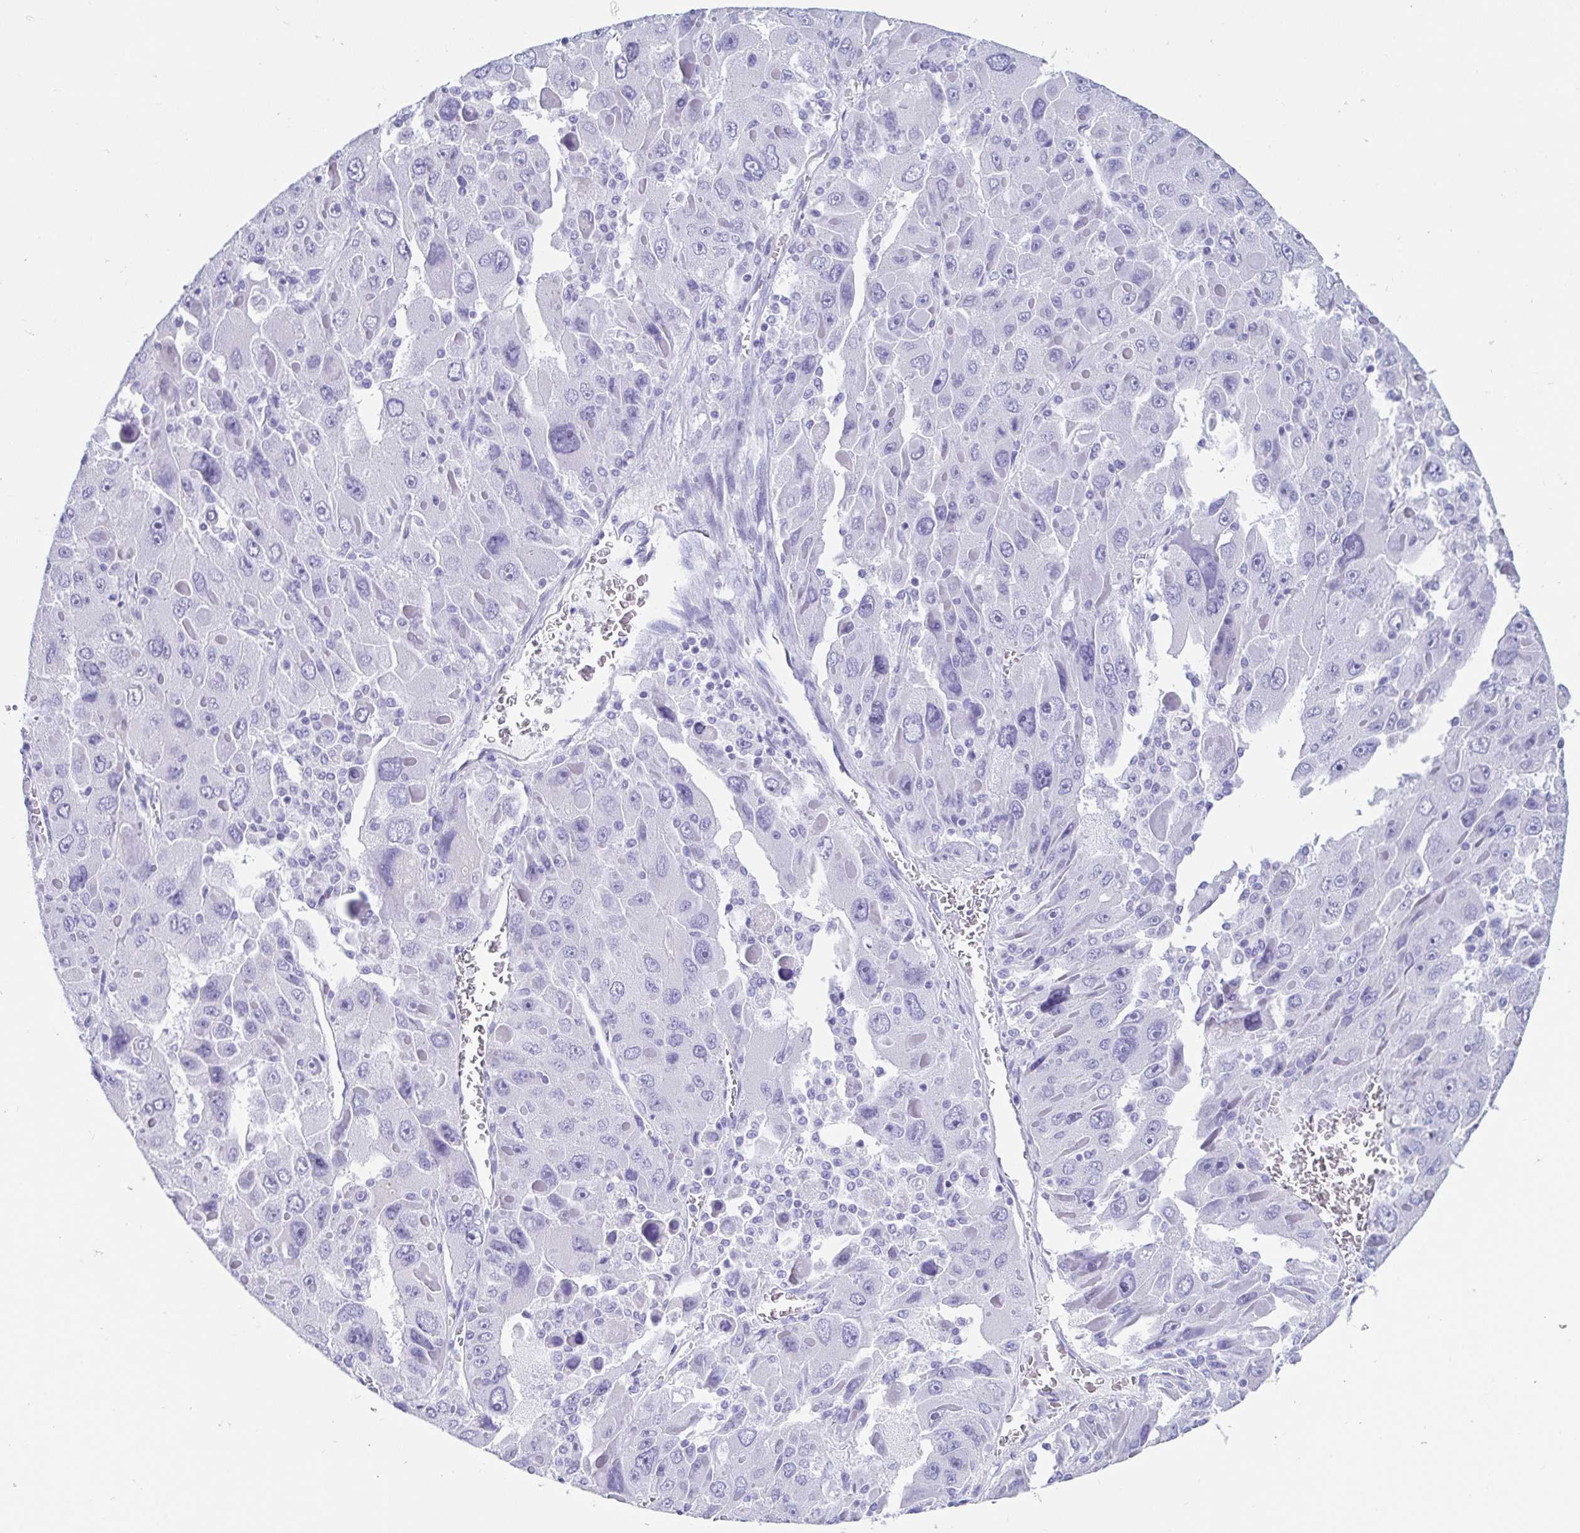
{"staining": {"intensity": "negative", "quantity": "none", "location": "none"}, "tissue": "liver cancer", "cell_type": "Tumor cells", "image_type": "cancer", "snomed": [{"axis": "morphology", "description": "Carcinoma, Hepatocellular, NOS"}, {"axis": "topography", "description": "Liver"}], "caption": "The image exhibits no significant staining in tumor cells of liver cancer (hepatocellular carcinoma).", "gene": "ZPBP2", "patient": {"sex": "female", "age": 41}}